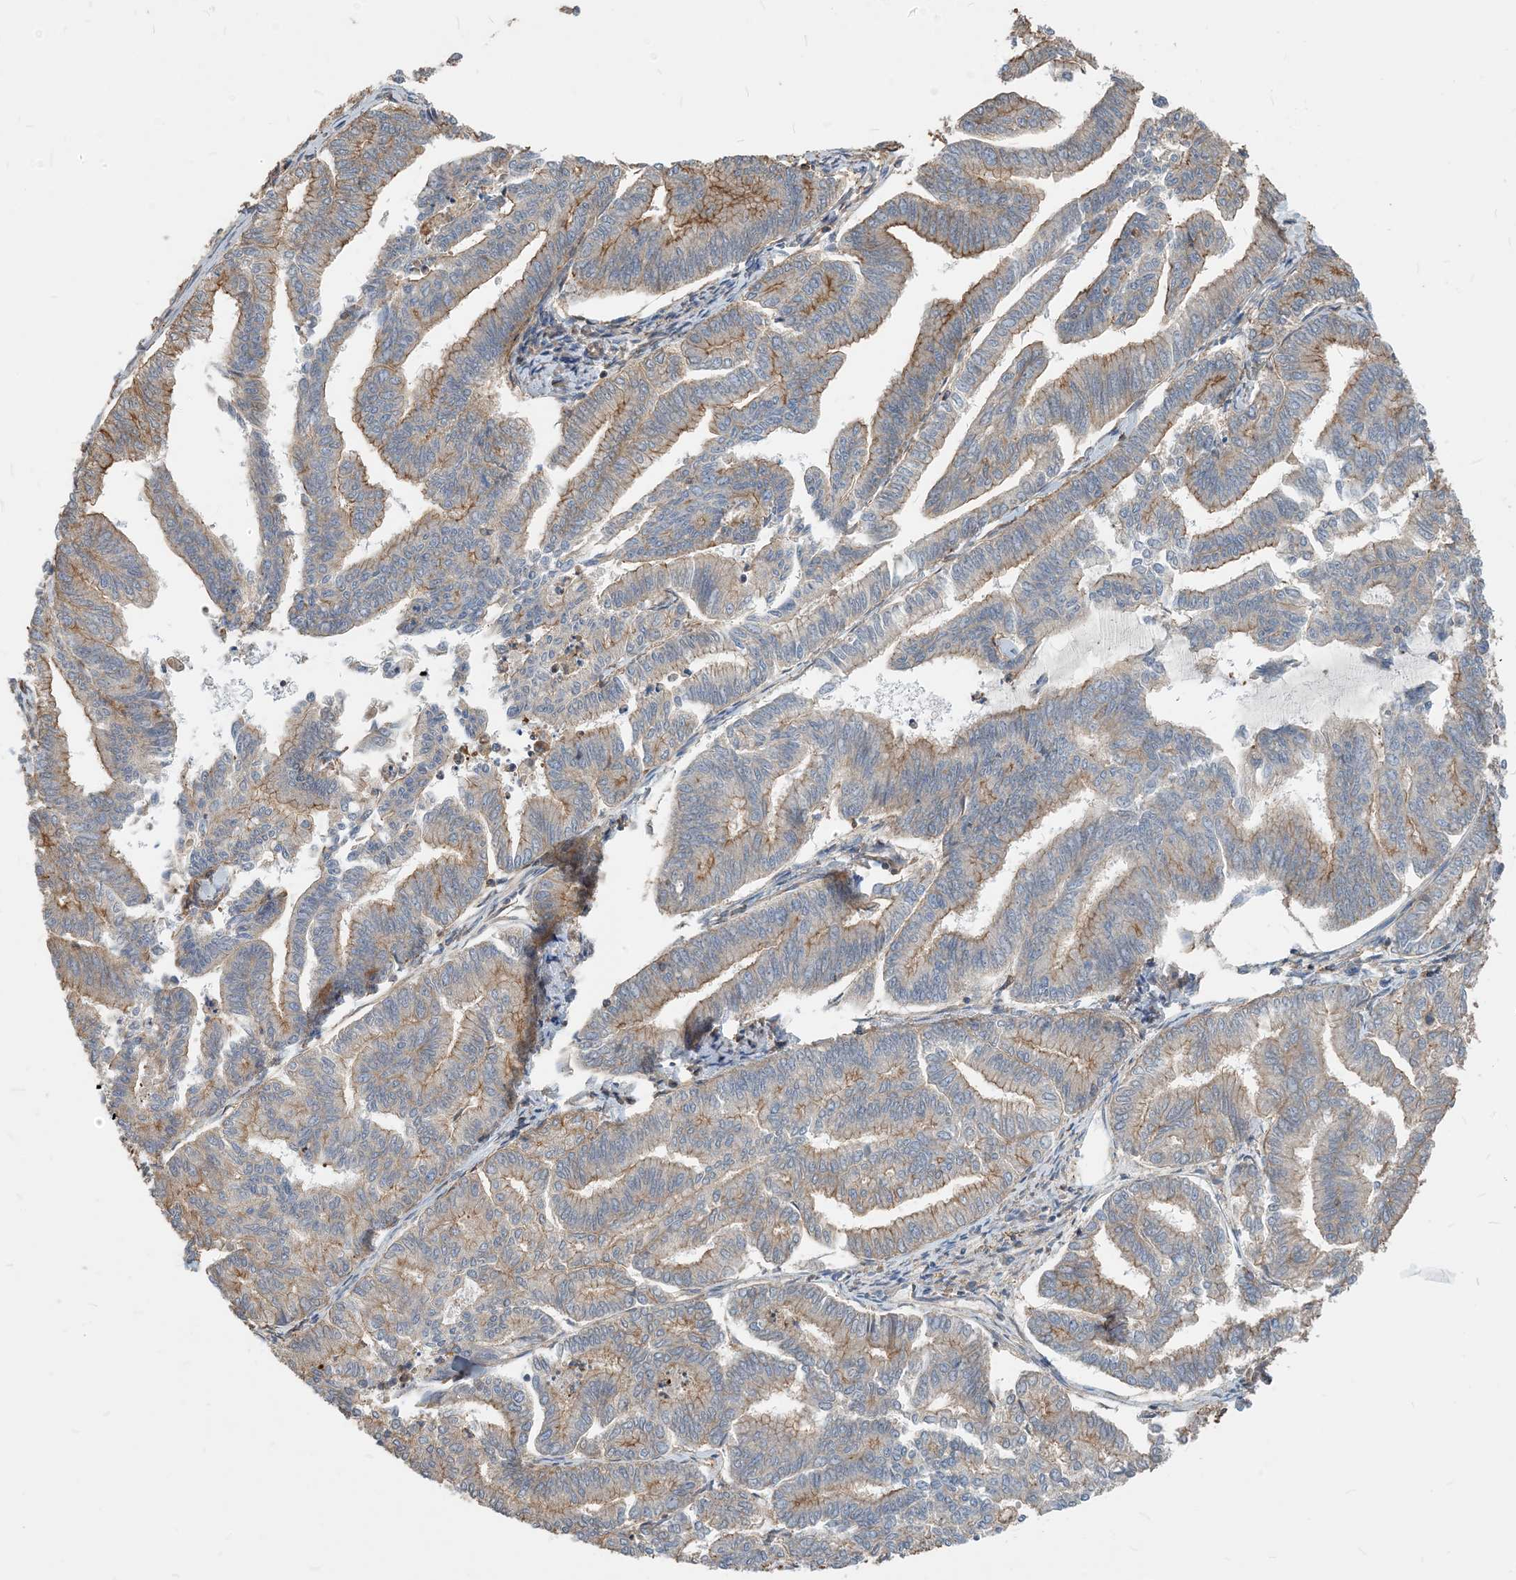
{"staining": {"intensity": "moderate", "quantity": "<25%", "location": "cytoplasmic/membranous"}, "tissue": "endometrial cancer", "cell_type": "Tumor cells", "image_type": "cancer", "snomed": [{"axis": "morphology", "description": "Adenocarcinoma, NOS"}, {"axis": "topography", "description": "Endometrium"}], "caption": "Immunohistochemistry (IHC) staining of endometrial cancer, which reveals low levels of moderate cytoplasmic/membranous positivity in approximately <25% of tumor cells indicating moderate cytoplasmic/membranous protein expression. The staining was performed using DAB (brown) for protein detection and nuclei were counterstained in hematoxylin (blue).", "gene": "PARVG", "patient": {"sex": "female", "age": 79}}